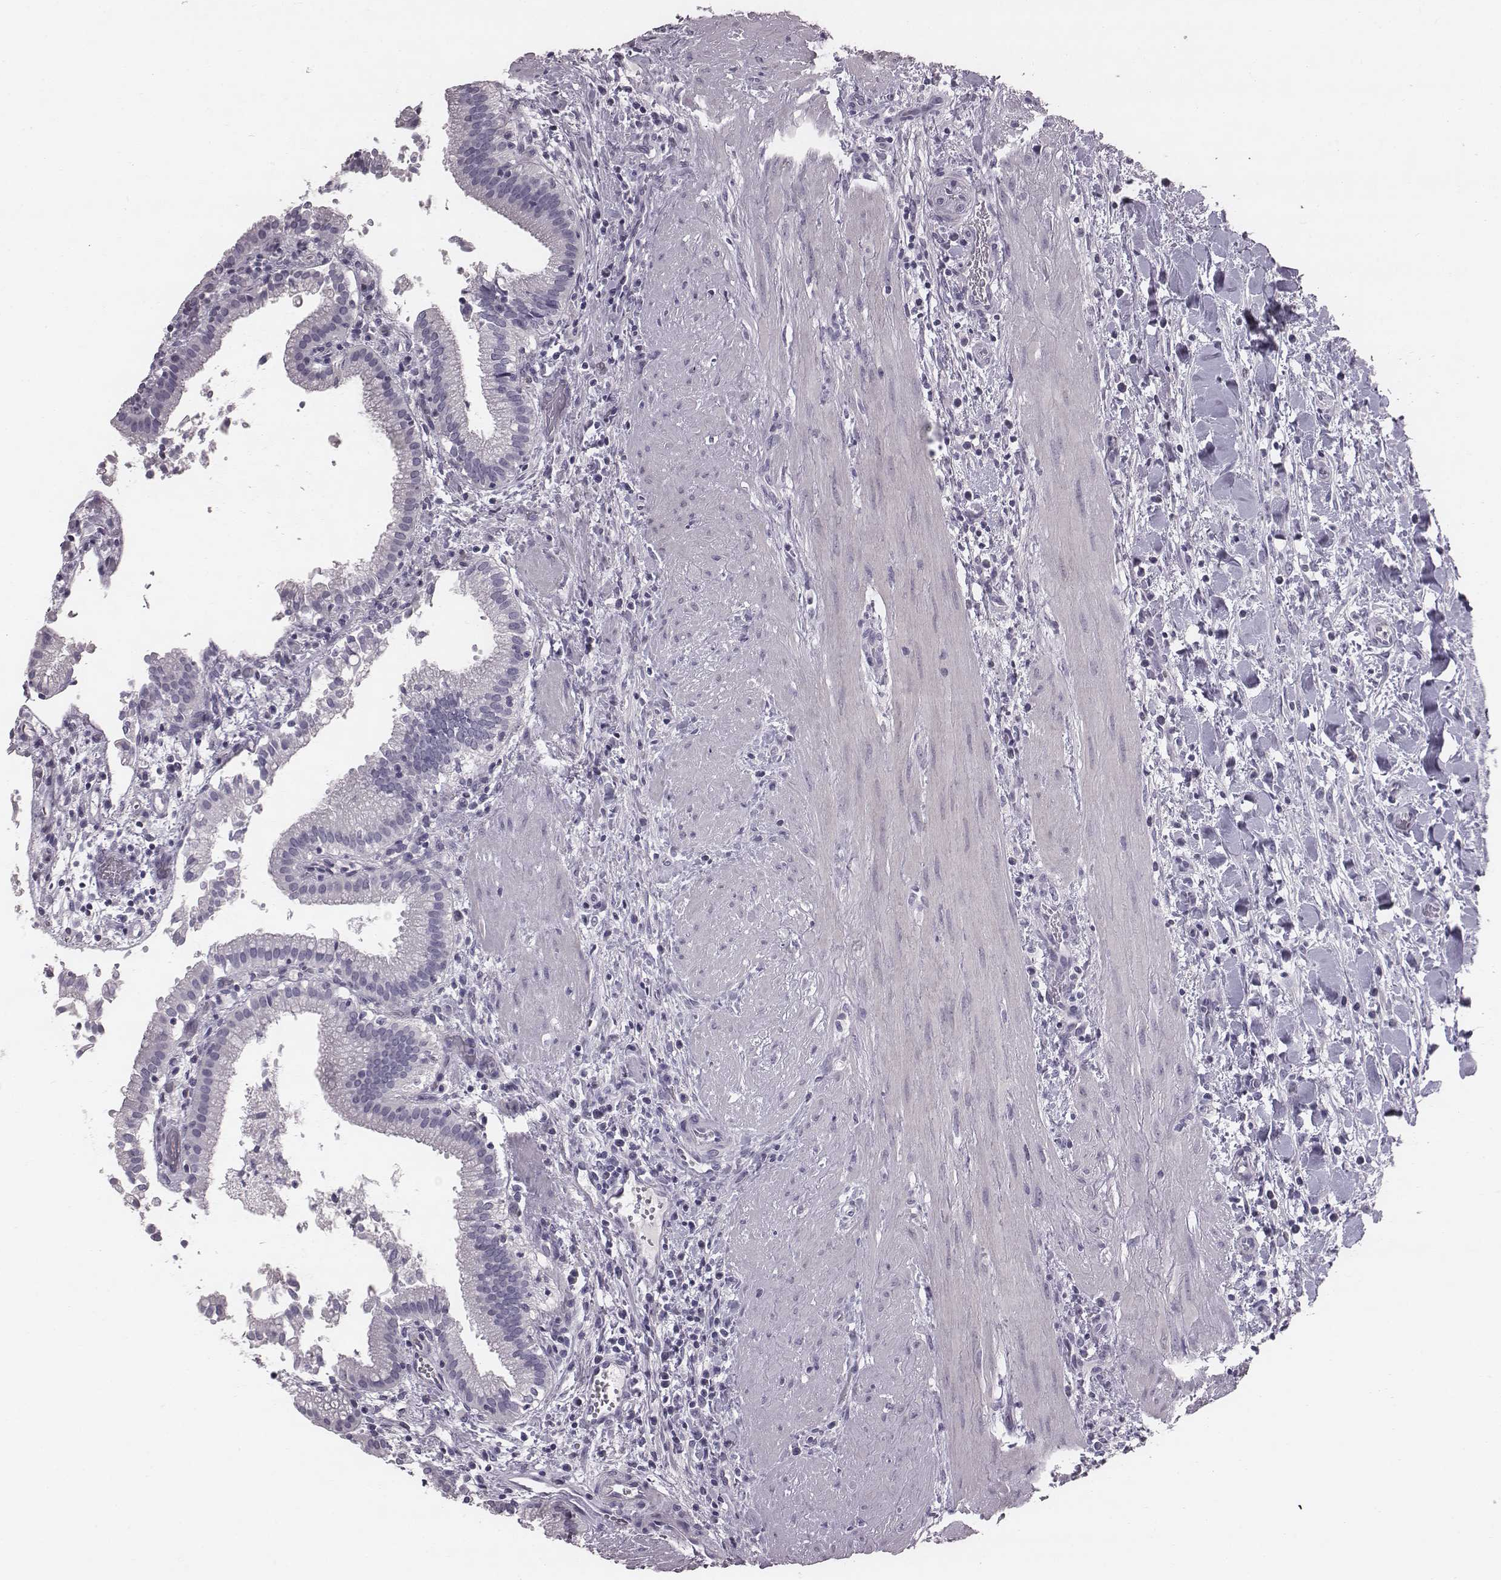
{"staining": {"intensity": "negative", "quantity": "none", "location": "none"}, "tissue": "gallbladder", "cell_type": "Glandular cells", "image_type": "normal", "snomed": [{"axis": "morphology", "description": "Normal tissue, NOS"}, {"axis": "topography", "description": "Gallbladder"}], "caption": "Immunohistochemical staining of normal gallbladder demonstrates no significant staining in glandular cells.", "gene": "ENSG00000284762", "patient": {"sex": "male", "age": 42}}